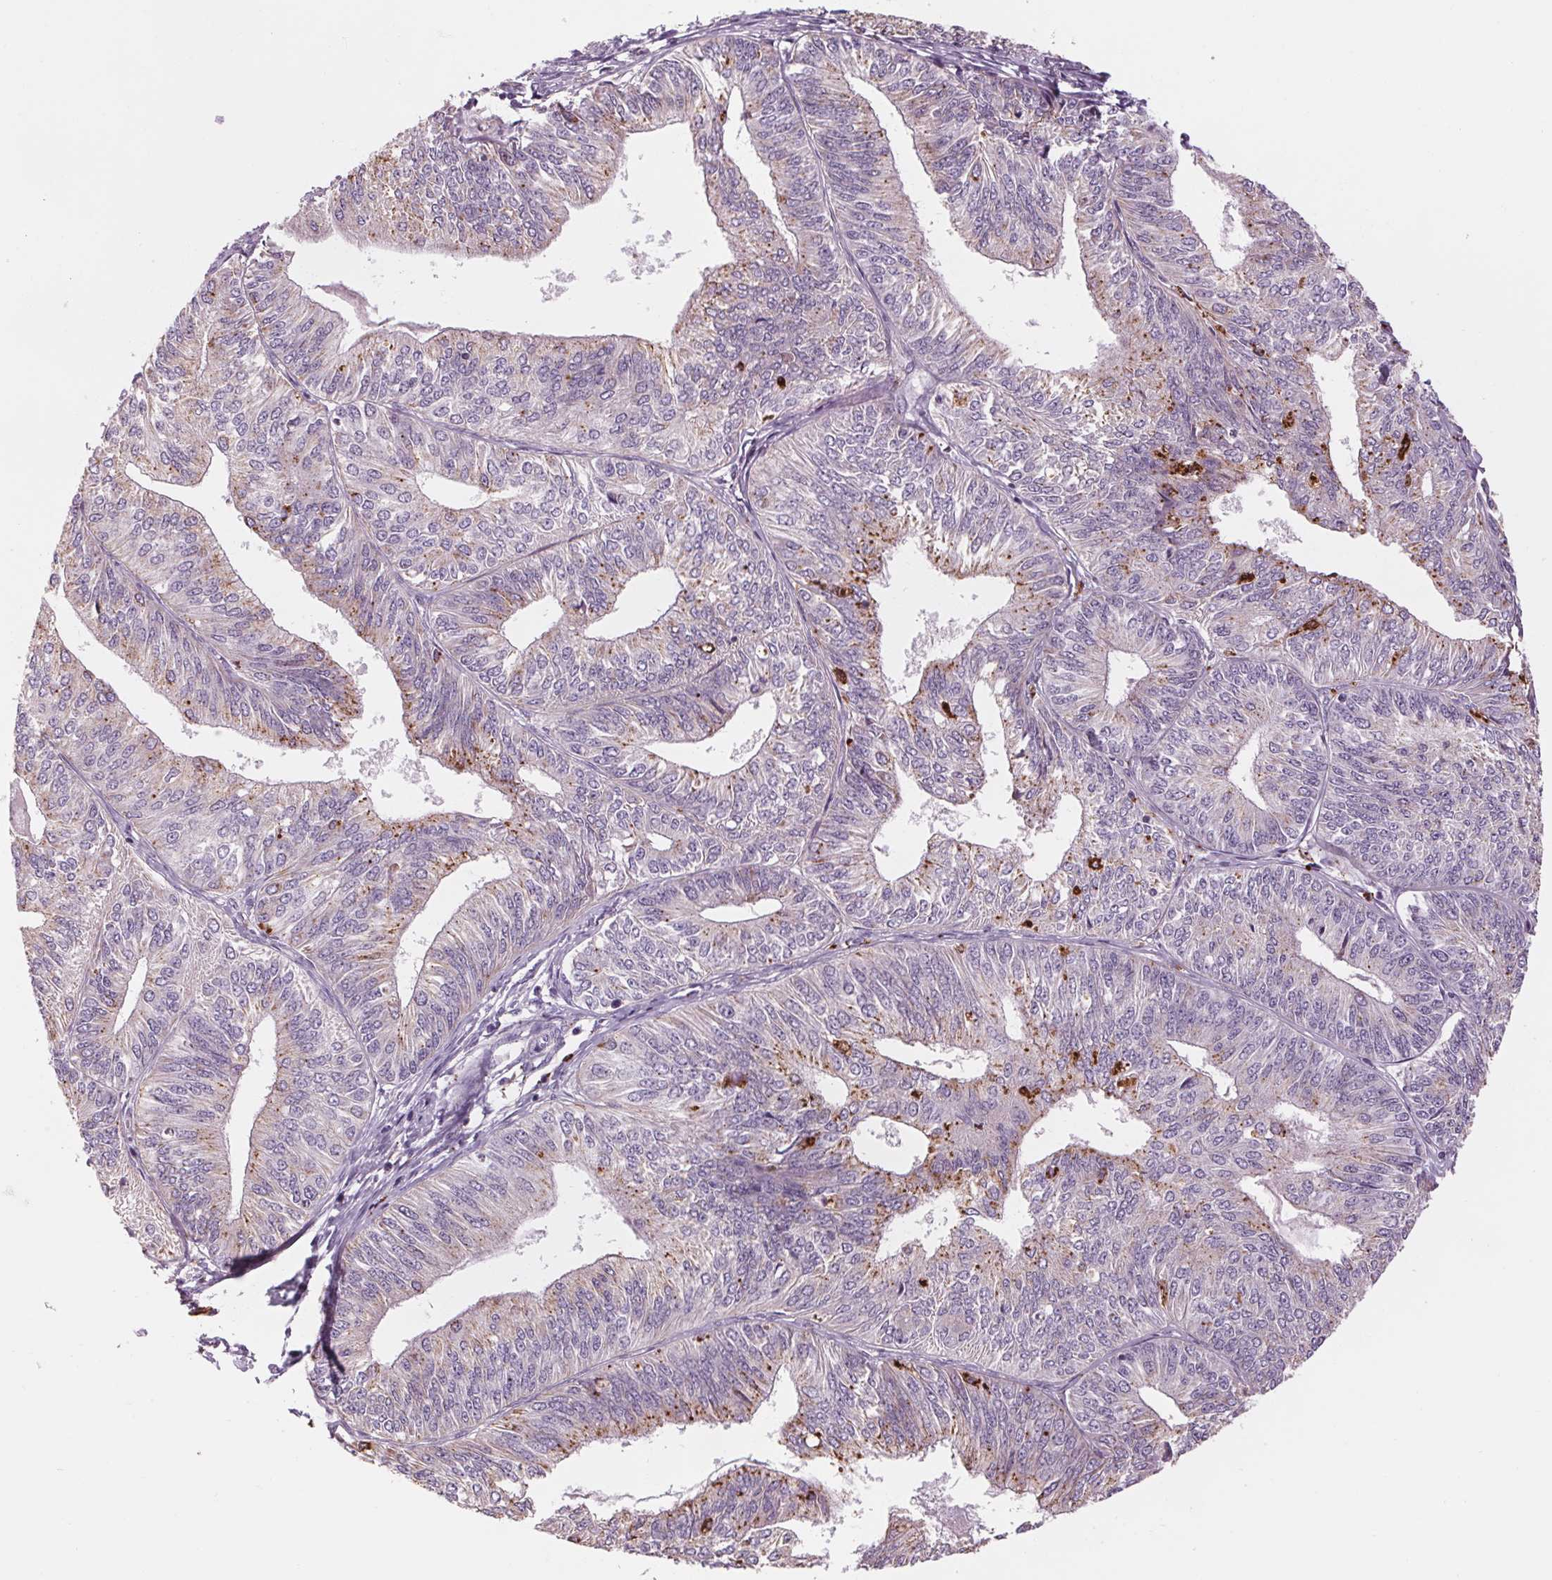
{"staining": {"intensity": "moderate", "quantity": "<25%", "location": "cytoplasmic/membranous"}, "tissue": "endometrial cancer", "cell_type": "Tumor cells", "image_type": "cancer", "snomed": [{"axis": "morphology", "description": "Adenocarcinoma, NOS"}, {"axis": "topography", "description": "Endometrium"}], "caption": "IHC staining of adenocarcinoma (endometrial), which shows low levels of moderate cytoplasmic/membranous expression in approximately <25% of tumor cells indicating moderate cytoplasmic/membranous protein expression. The staining was performed using DAB (3,3'-diaminobenzidine) (brown) for protein detection and nuclei were counterstained in hematoxylin (blue).", "gene": "SAMD5", "patient": {"sex": "female", "age": 58}}